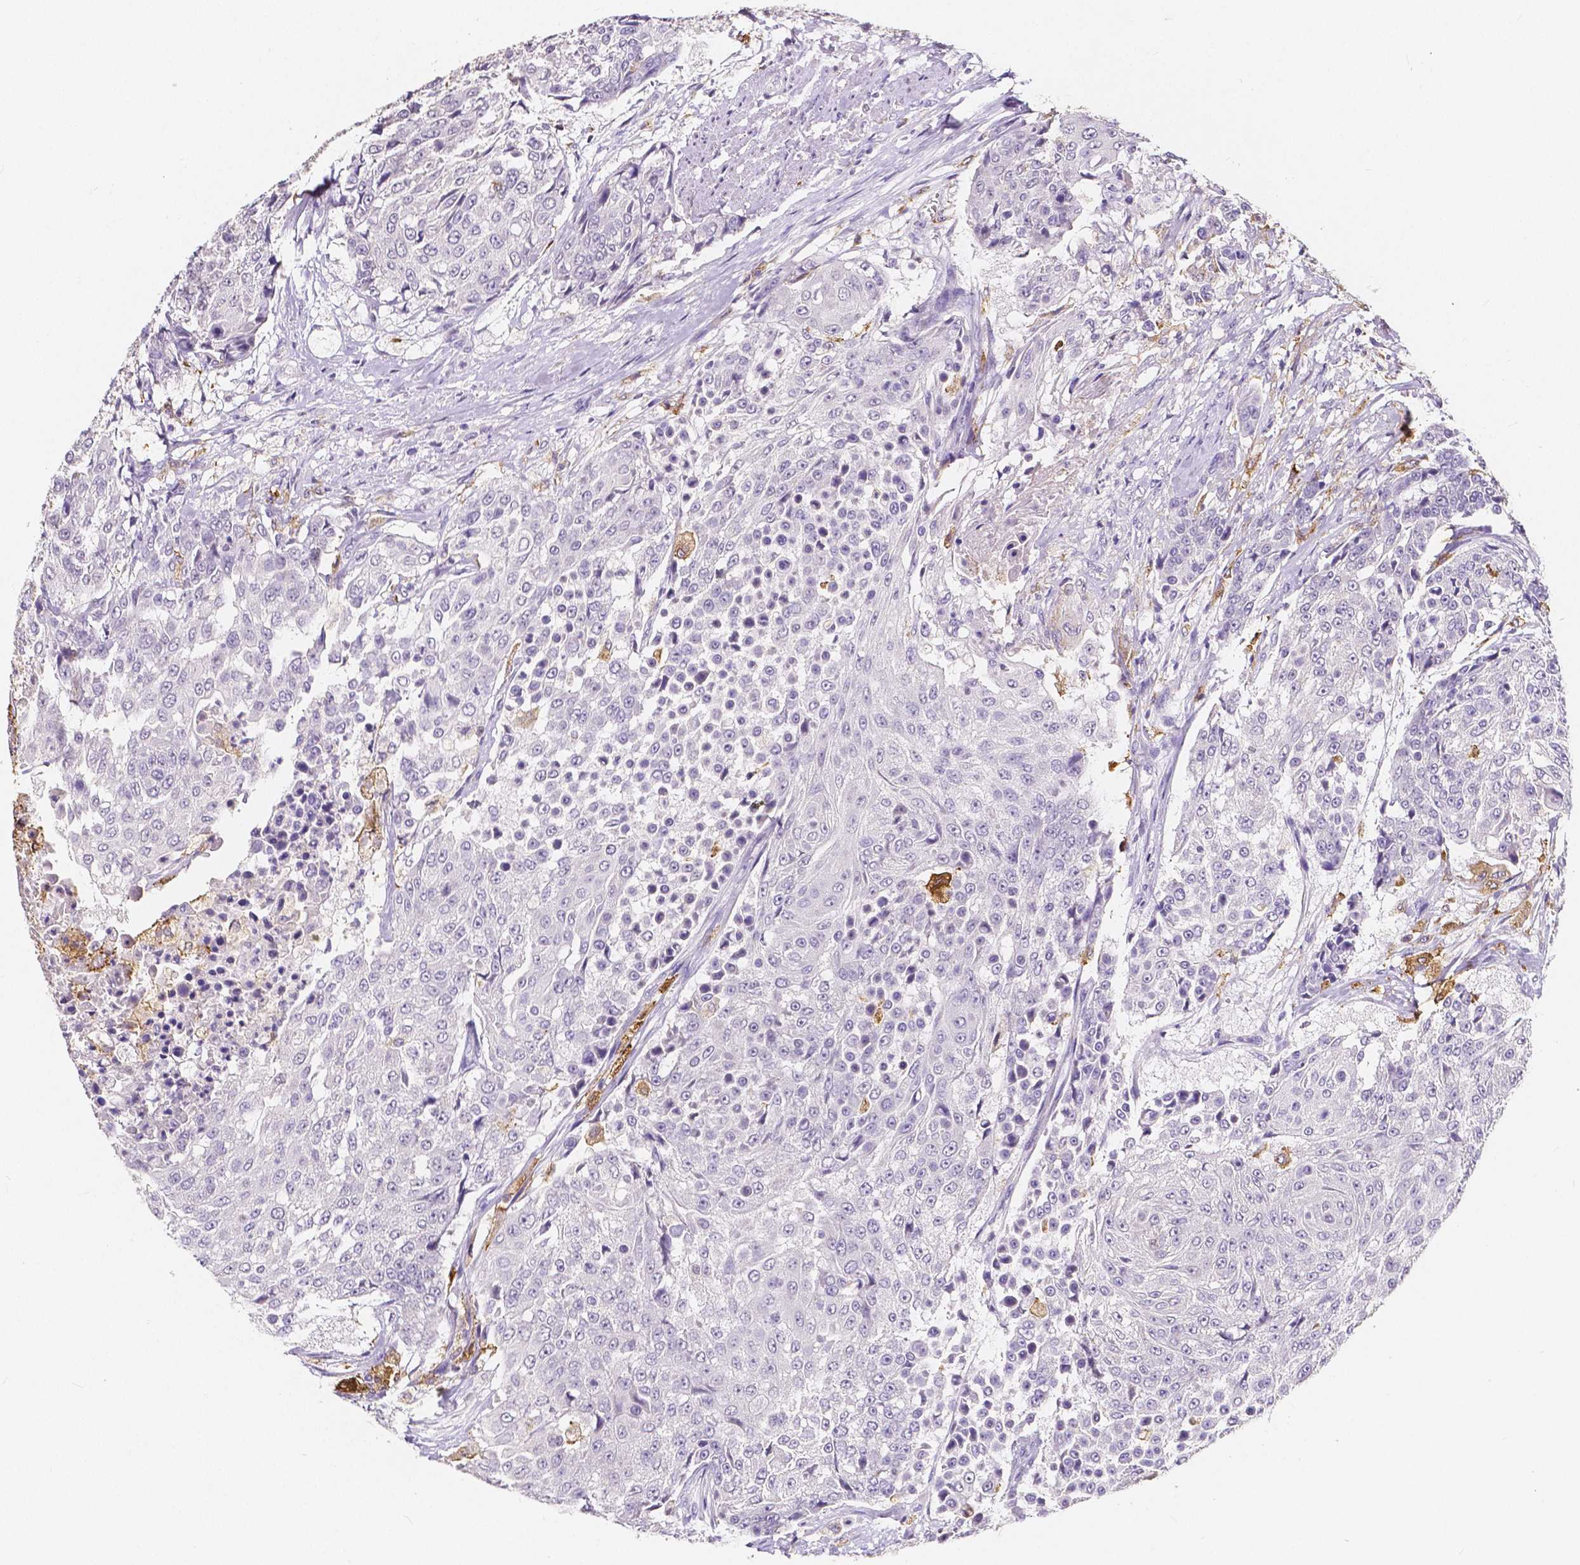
{"staining": {"intensity": "negative", "quantity": "none", "location": "none"}, "tissue": "urothelial cancer", "cell_type": "Tumor cells", "image_type": "cancer", "snomed": [{"axis": "morphology", "description": "Urothelial carcinoma, High grade"}, {"axis": "topography", "description": "Urinary bladder"}], "caption": "A high-resolution micrograph shows IHC staining of urothelial cancer, which reveals no significant staining in tumor cells.", "gene": "ACP5", "patient": {"sex": "female", "age": 63}}